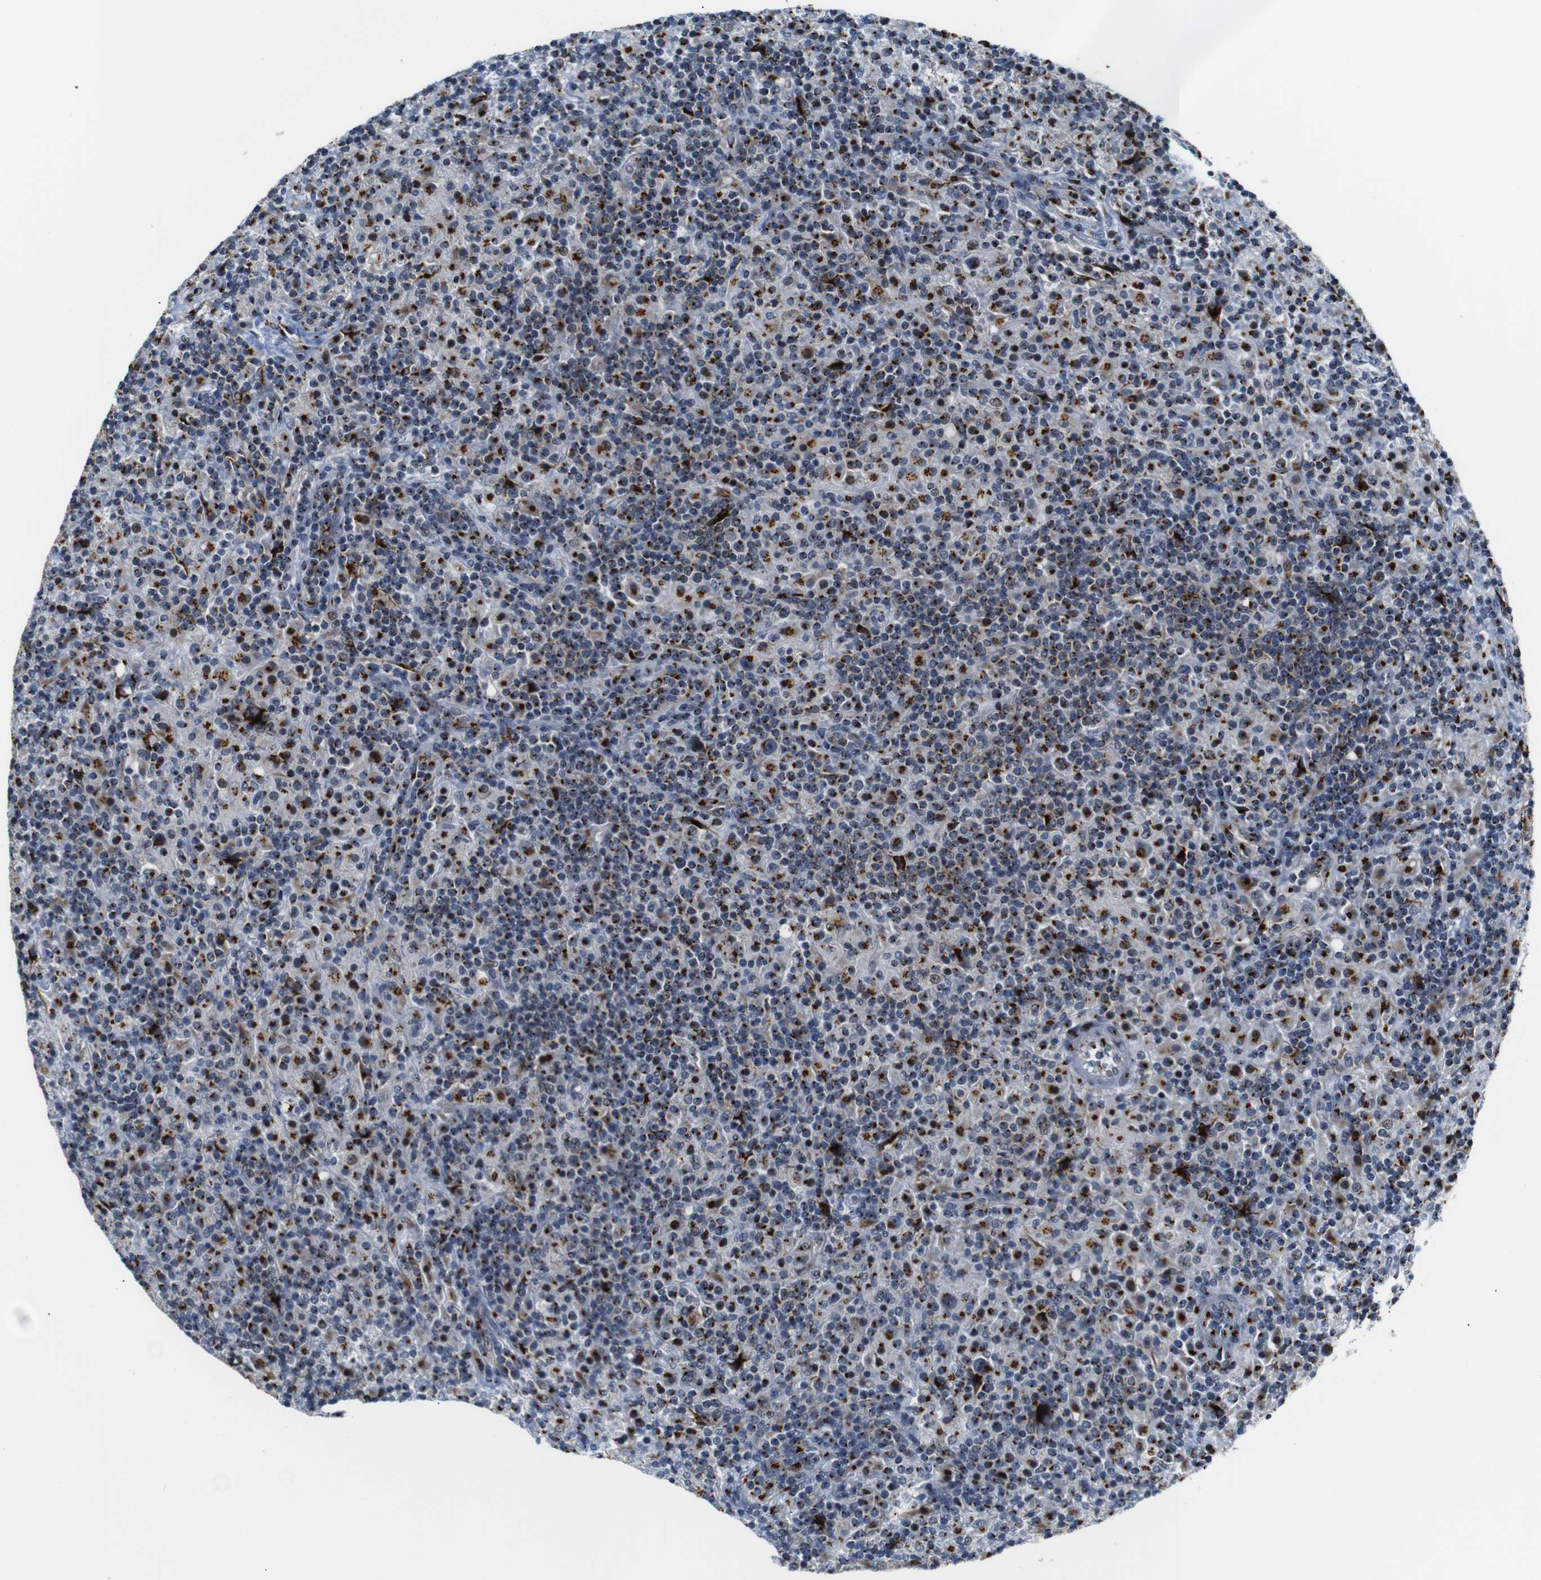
{"staining": {"intensity": "strong", "quantity": ">75%", "location": "cytoplasmic/membranous"}, "tissue": "lymphoma", "cell_type": "Tumor cells", "image_type": "cancer", "snomed": [{"axis": "morphology", "description": "Hodgkin's disease, NOS"}, {"axis": "topography", "description": "Lymph node"}], "caption": "A micrograph of Hodgkin's disease stained for a protein exhibits strong cytoplasmic/membranous brown staining in tumor cells.", "gene": "TGOLN2", "patient": {"sex": "male", "age": 70}}